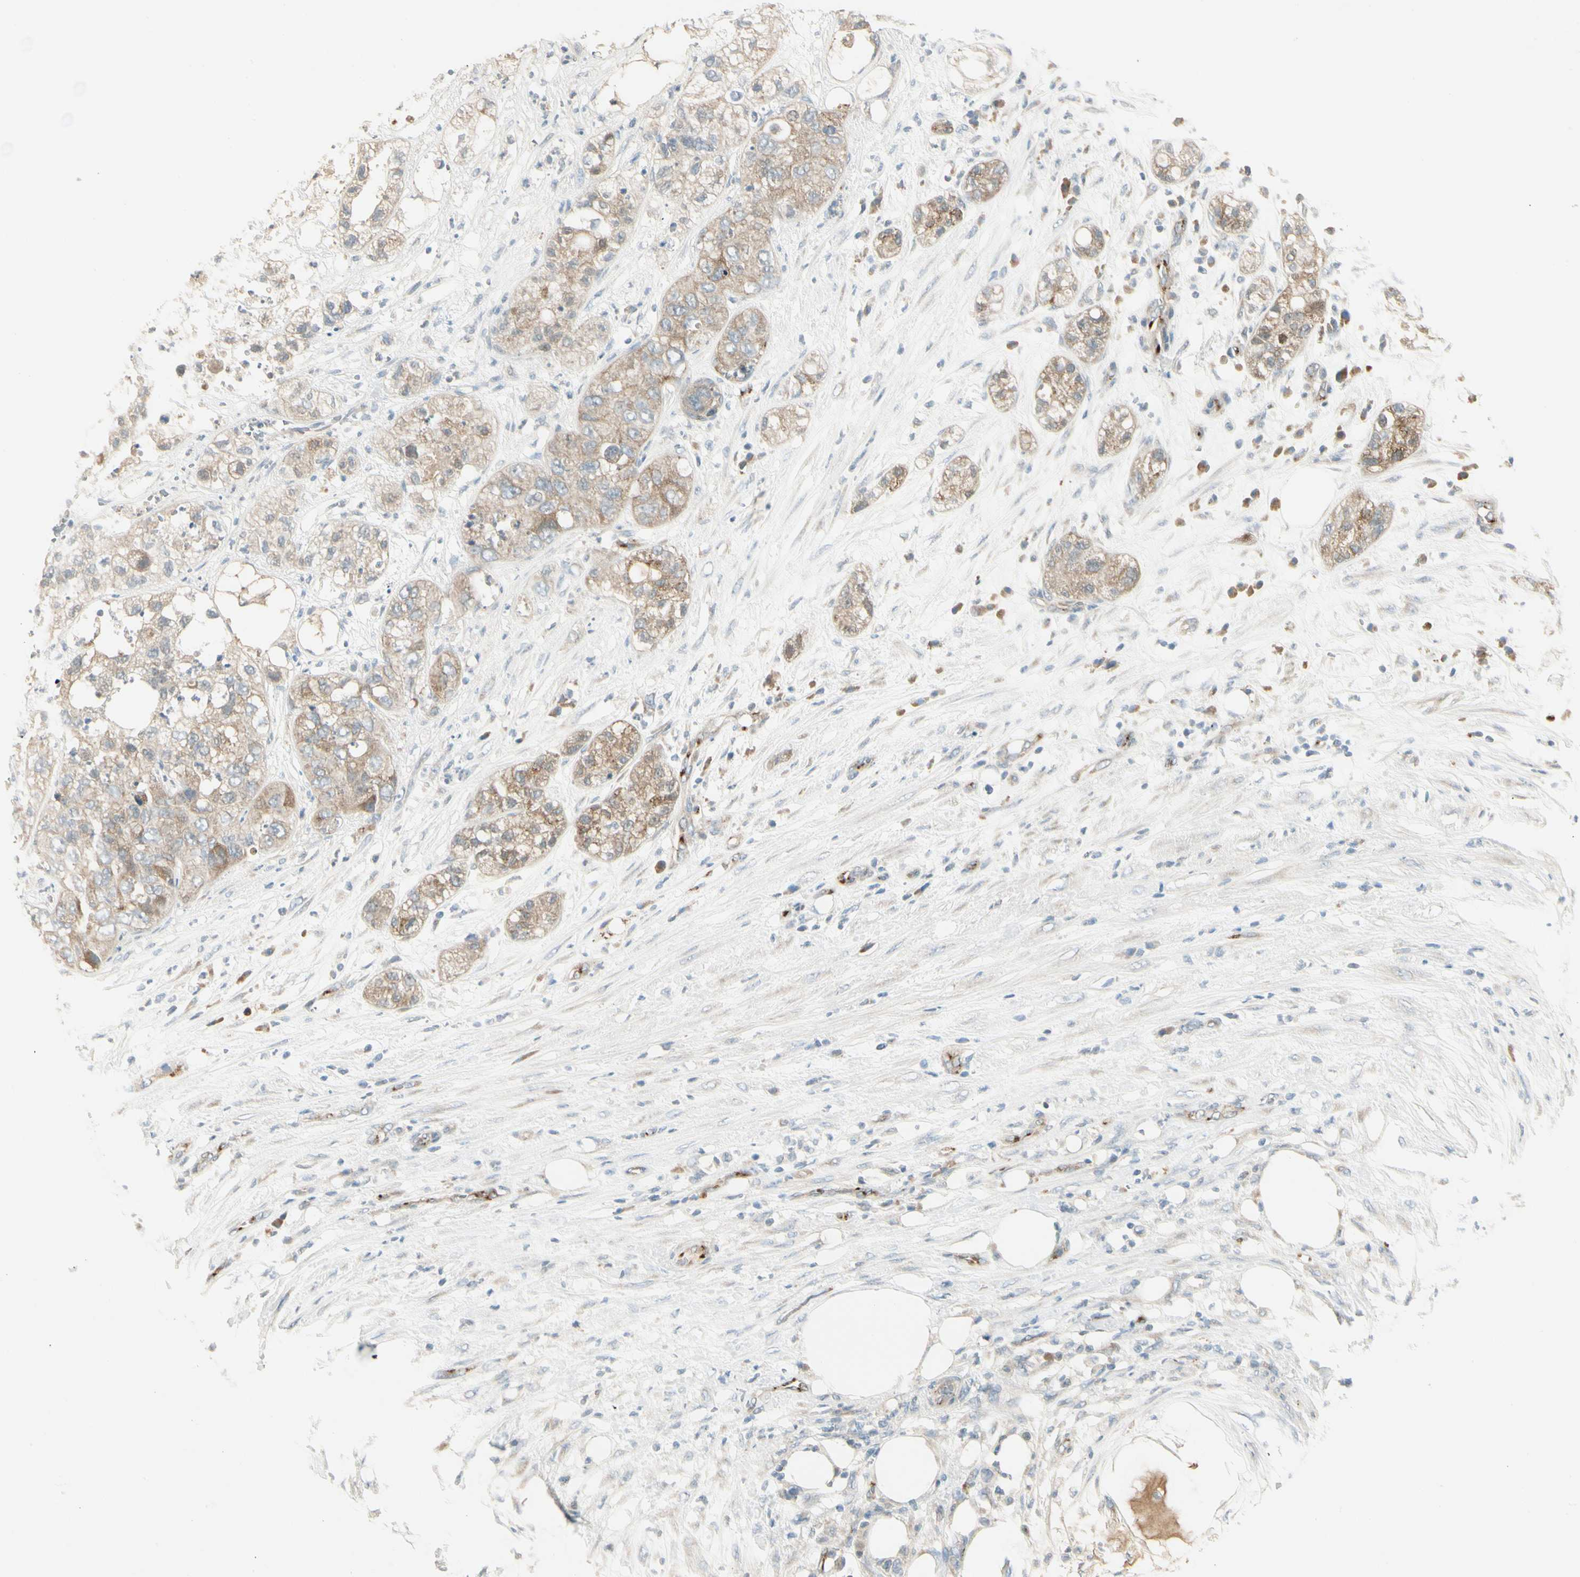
{"staining": {"intensity": "weak", "quantity": ">75%", "location": "cytoplasmic/membranous"}, "tissue": "pancreatic cancer", "cell_type": "Tumor cells", "image_type": "cancer", "snomed": [{"axis": "morphology", "description": "Adenocarcinoma, NOS"}, {"axis": "topography", "description": "Pancreas"}], "caption": "Protein analysis of pancreatic cancer tissue exhibits weak cytoplasmic/membranous staining in approximately >75% of tumor cells.", "gene": "MANSC1", "patient": {"sex": "female", "age": 78}}